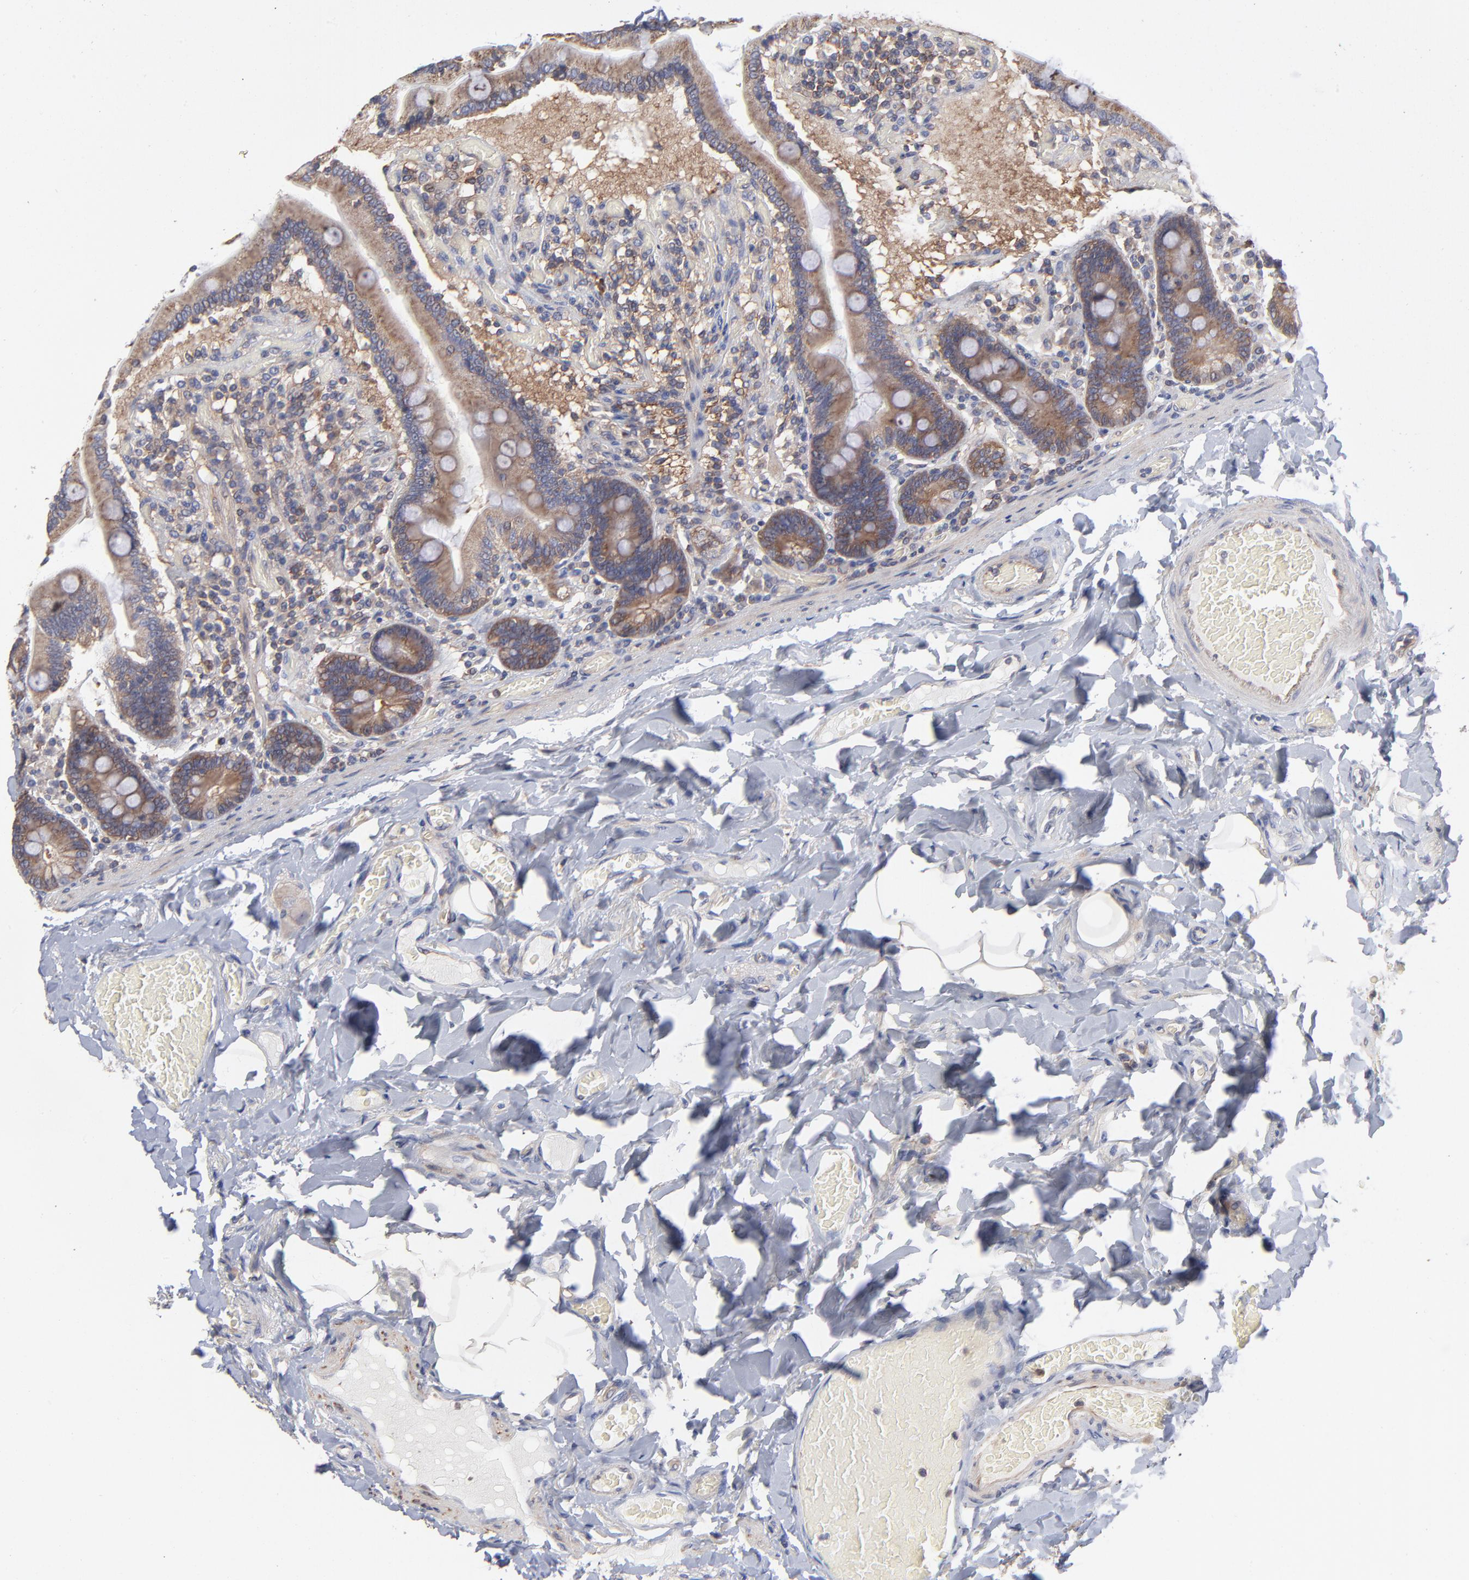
{"staining": {"intensity": "weak", "quantity": ">75%", "location": "cytoplasmic/membranous"}, "tissue": "duodenum", "cell_type": "Glandular cells", "image_type": "normal", "snomed": [{"axis": "morphology", "description": "Normal tissue, NOS"}, {"axis": "topography", "description": "Duodenum"}], "caption": "Glandular cells exhibit low levels of weak cytoplasmic/membranous staining in about >75% of cells in benign duodenum.", "gene": "NFKBIA", "patient": {"sex": "male", "age": 66}}